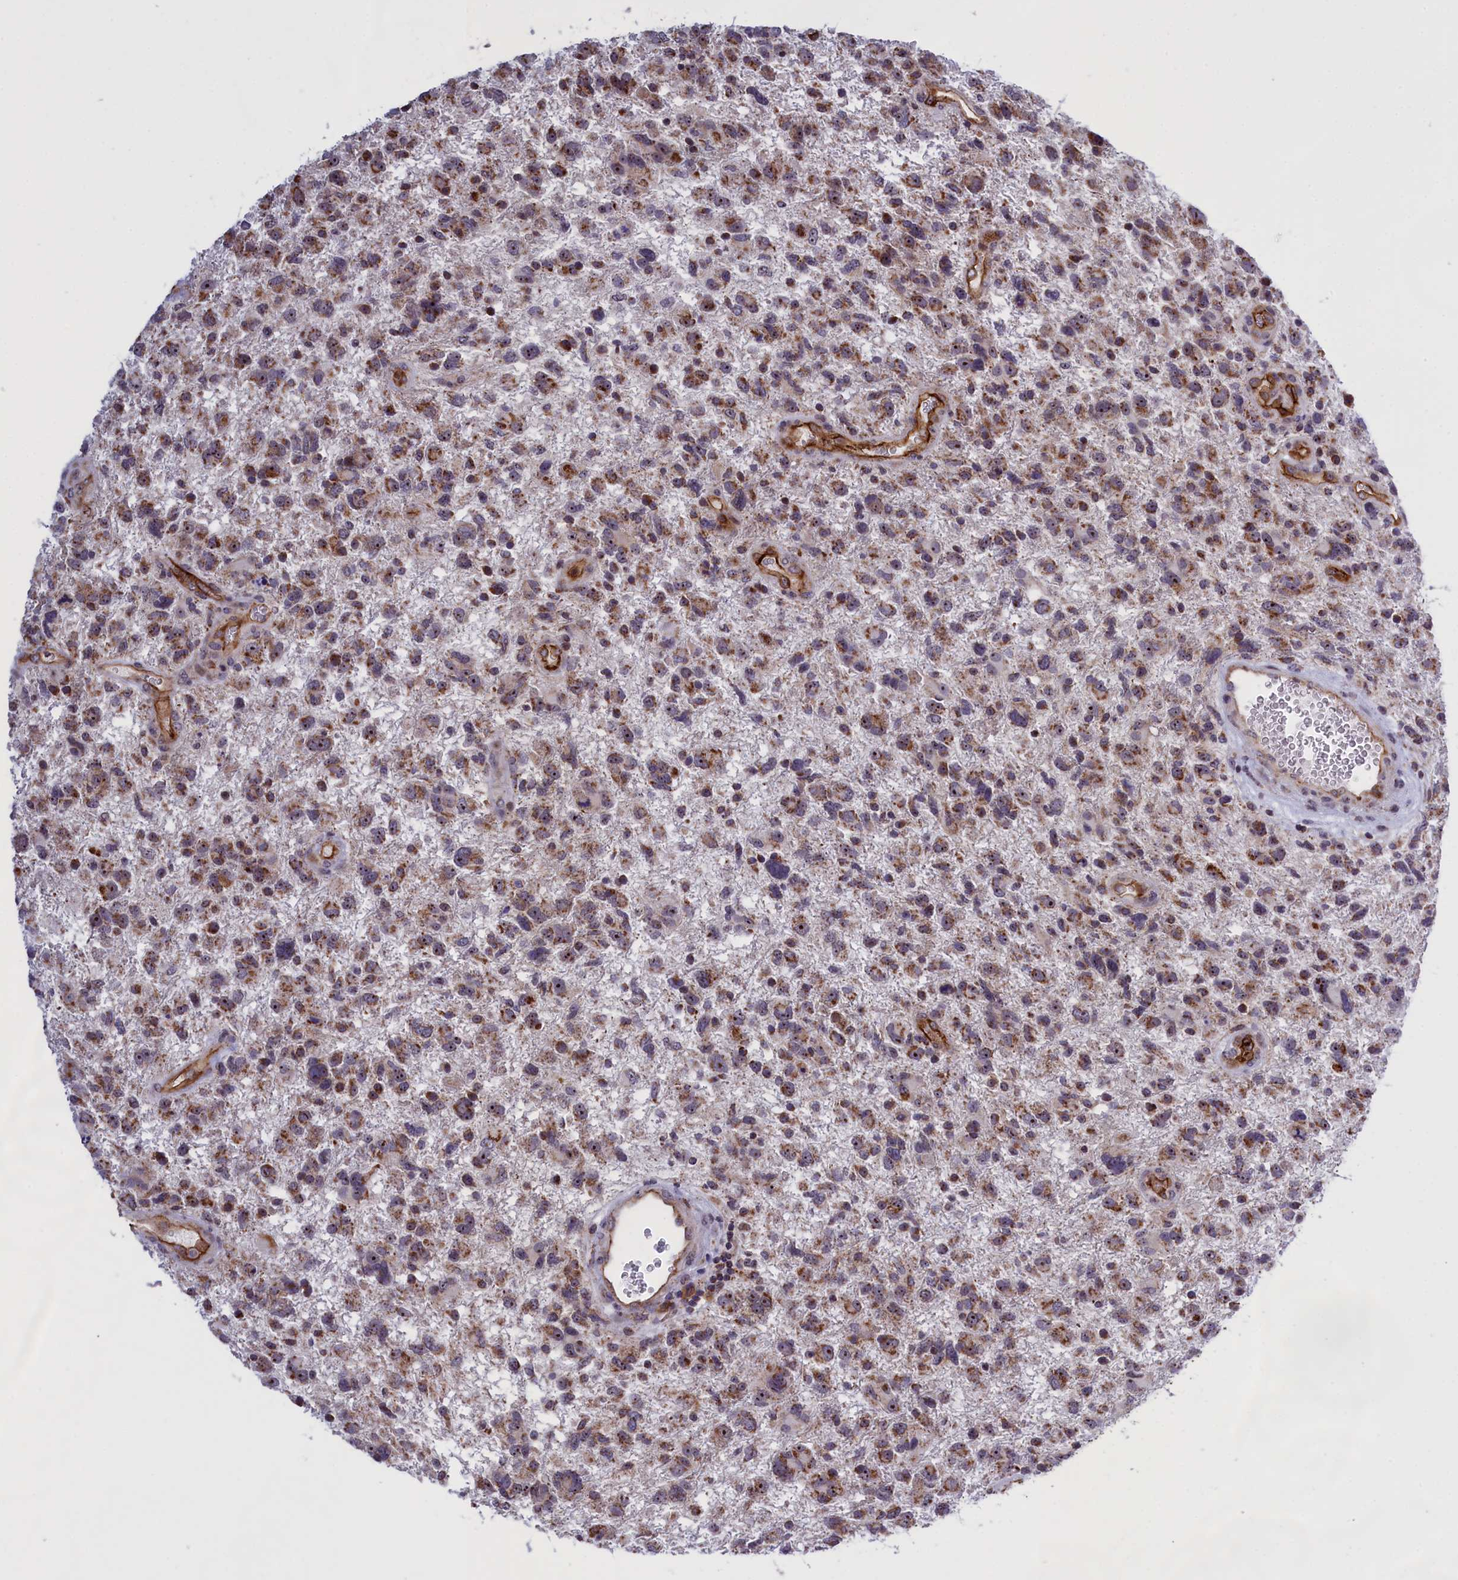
{"staining": {"intensity": "moderate", "quantity": ">75%", "location": "cytoplasmic/membranous"}, "tissue": "glioma", "cell_type": "Tumor cells", "image_type": "cancer", "snomed": [{"axis": "morphology", "description": "Glioma, malignant, High grade"}, {"axis": "topography", "description": "Brain"}], "caption": "Malignant glioma (high-grade) stained with a protein marker reveals moderate staining in tumor cells.", "gene": "MPND", "patient": {"sex": "male", "age": 61}}